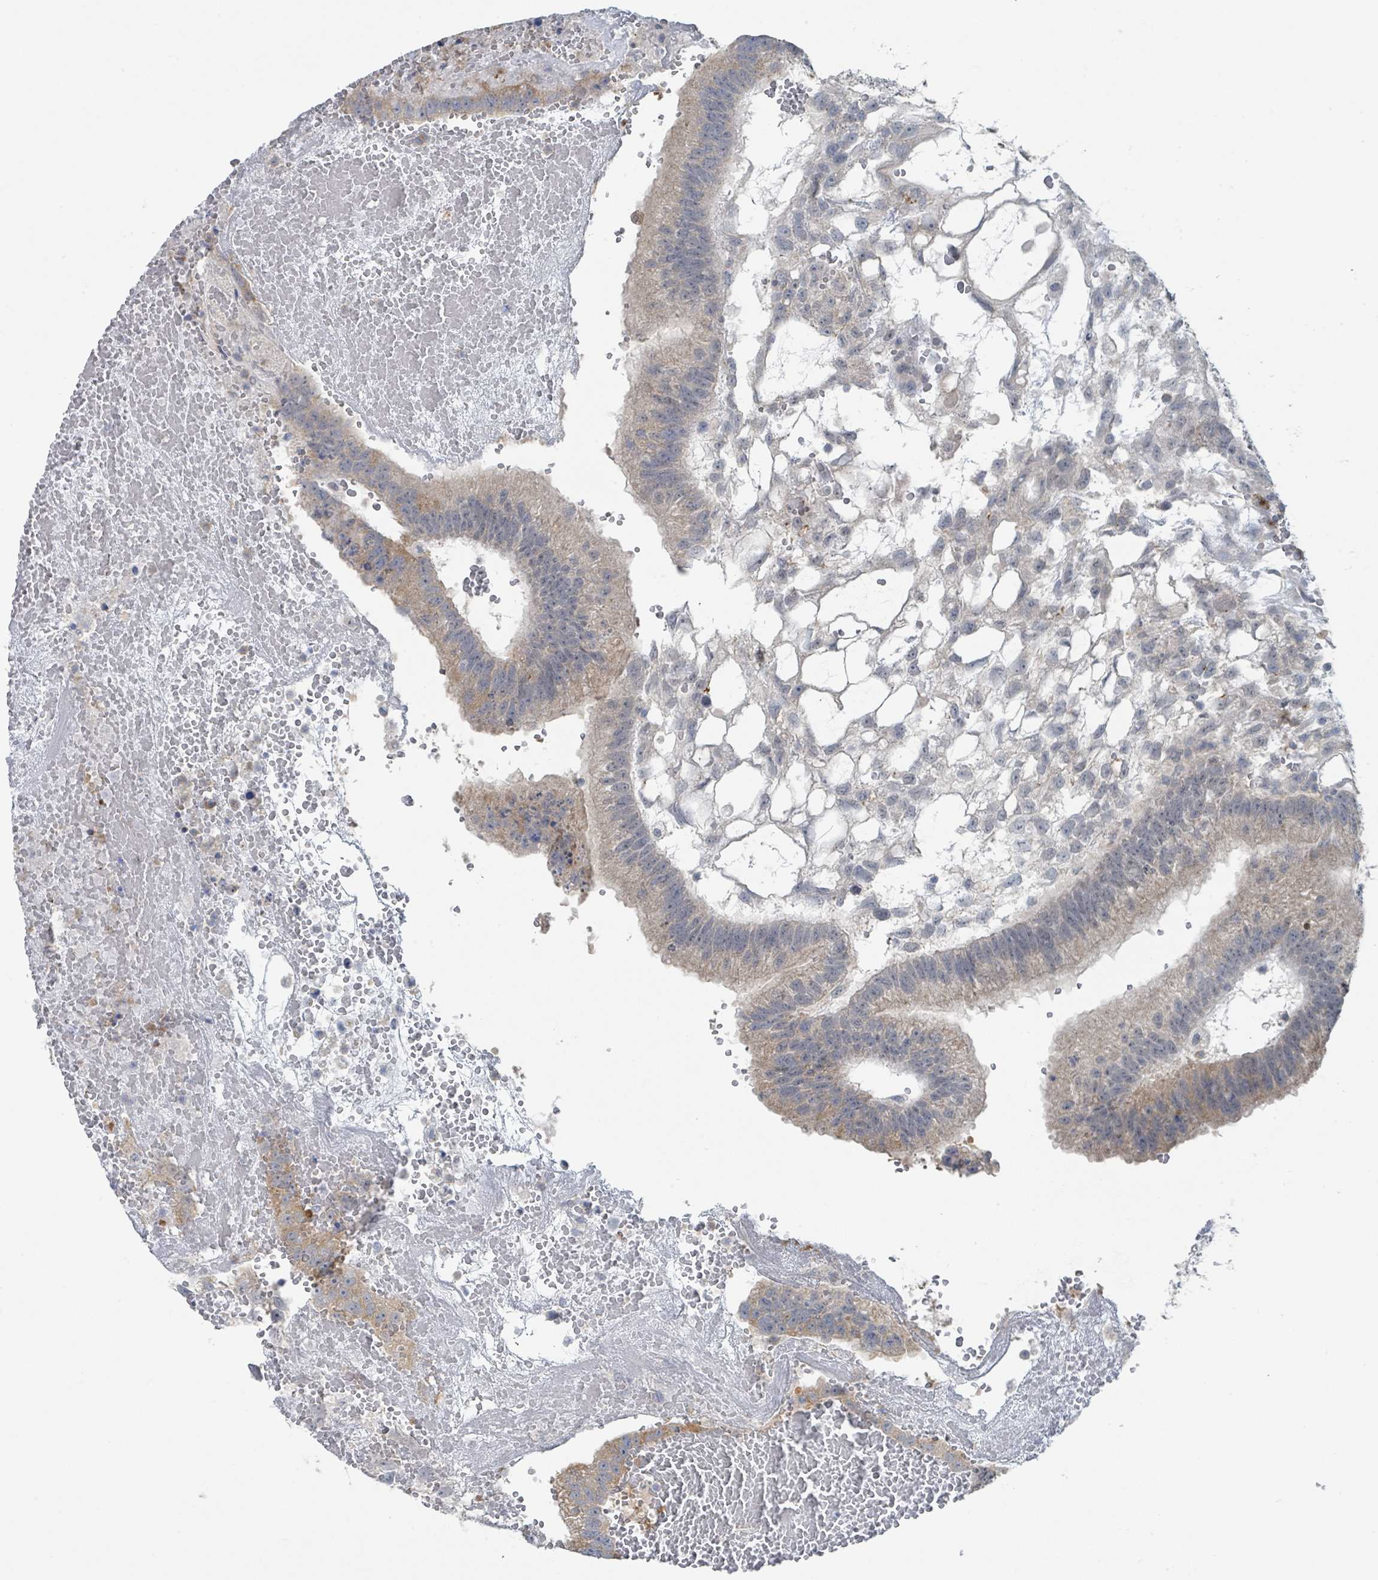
{"staining": {"intensity": "weak", "quantity": "25%-75%", "location": "cytoplasmic/membranous"}, "tissue": "testis cancer", "cell_type": "Tumor cells", "image_type": "cancer", "snomed": [{"axis": "morphology", "description": "Normal tissue, NOS"}, {"axis": "morphology", "description": "Carcinoma, Embryonal, NOS"}, {"axis": "topography", "description": "Testis"}], "caption": "About 25%-75% of tumor cells in testis cancer (embryonal carcinoma) show weak cytoplasmic/membranous protein staining as visualized by brown immunohistochemical staining.", "gene": "ANKRD55", "patient": {"sex": "male", "age": 32}}